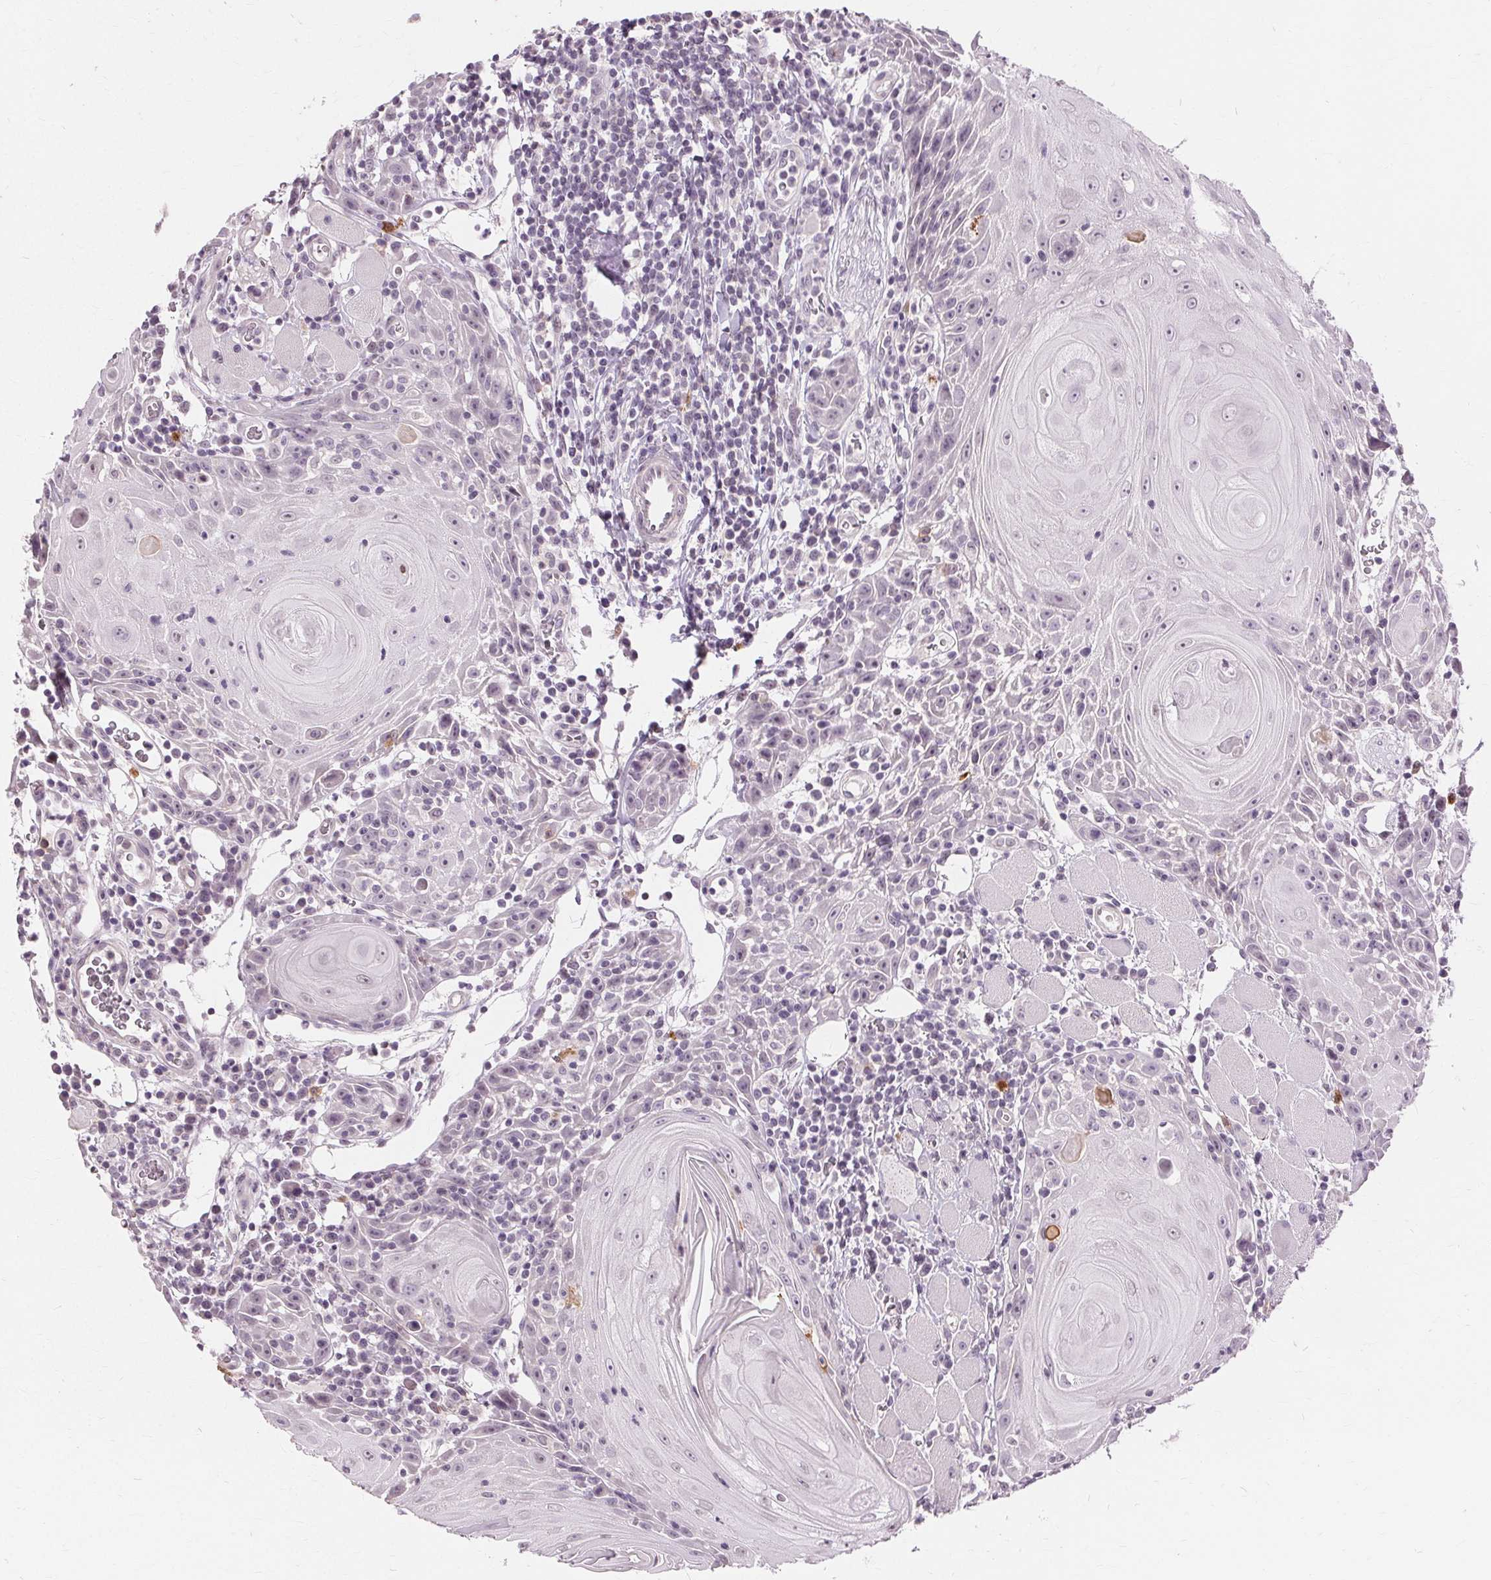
{"staining": {"intensity": "negative", "quantity": "none", "location": "none"}, "tissue": "head and neck cancer", "cell_type": "Tumor cells", "image_type": "cancer", "snomed": [{"axis": "morphology", "description": "Squamous cell carcinoma, NOS"}, {"axis": "topography", "description": "Head-Neck"}], "caption": "Tumor cells are negative for protein expression in human head and neck squamous cell carcinoma.", "gene": "SIGLEC6", "patient": {"sex": "male", "age": 52}}